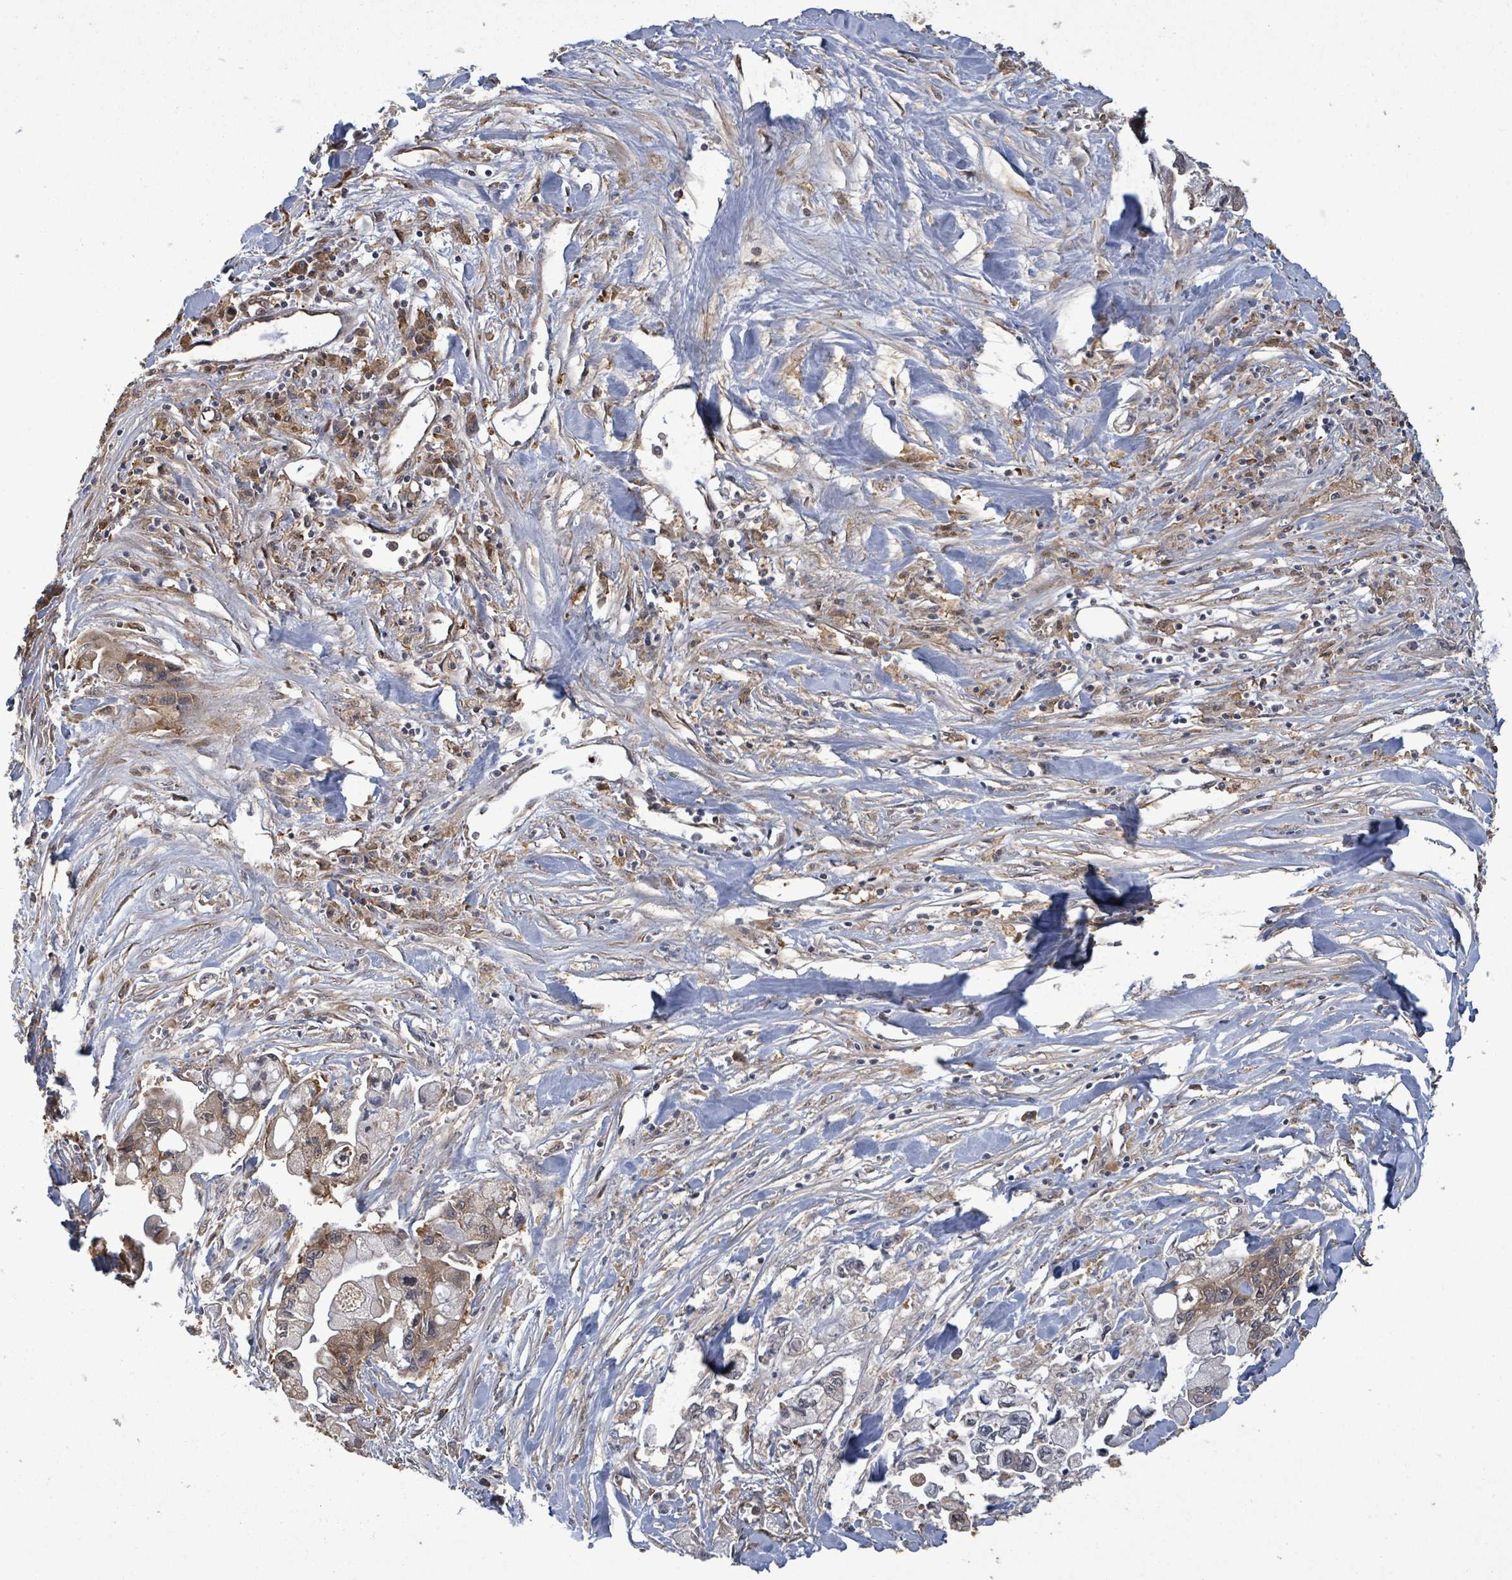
{"staining": {"intensity": "moderate", "quantity": "25%-75%", "location": "cytoplasmic/membranous"}, "tissue": "pancreatic cancer", "cell_type": "Tumor cells", "image_type": "cancer", "snomed": [{"axis": "morphology", "description": "Adenocarcinoma, NOS"}, {"axis": "topography", "description": "Pancreas"}], "caption": "Pancreatic adenocarcinoma stained for a protein (brown) reveals moderate cytoplasmic/membranous positive staining in about 25%-75% of tumor cells.", "gene": "MAP3K6", "patient": {"sex": "male", "age": 61}}